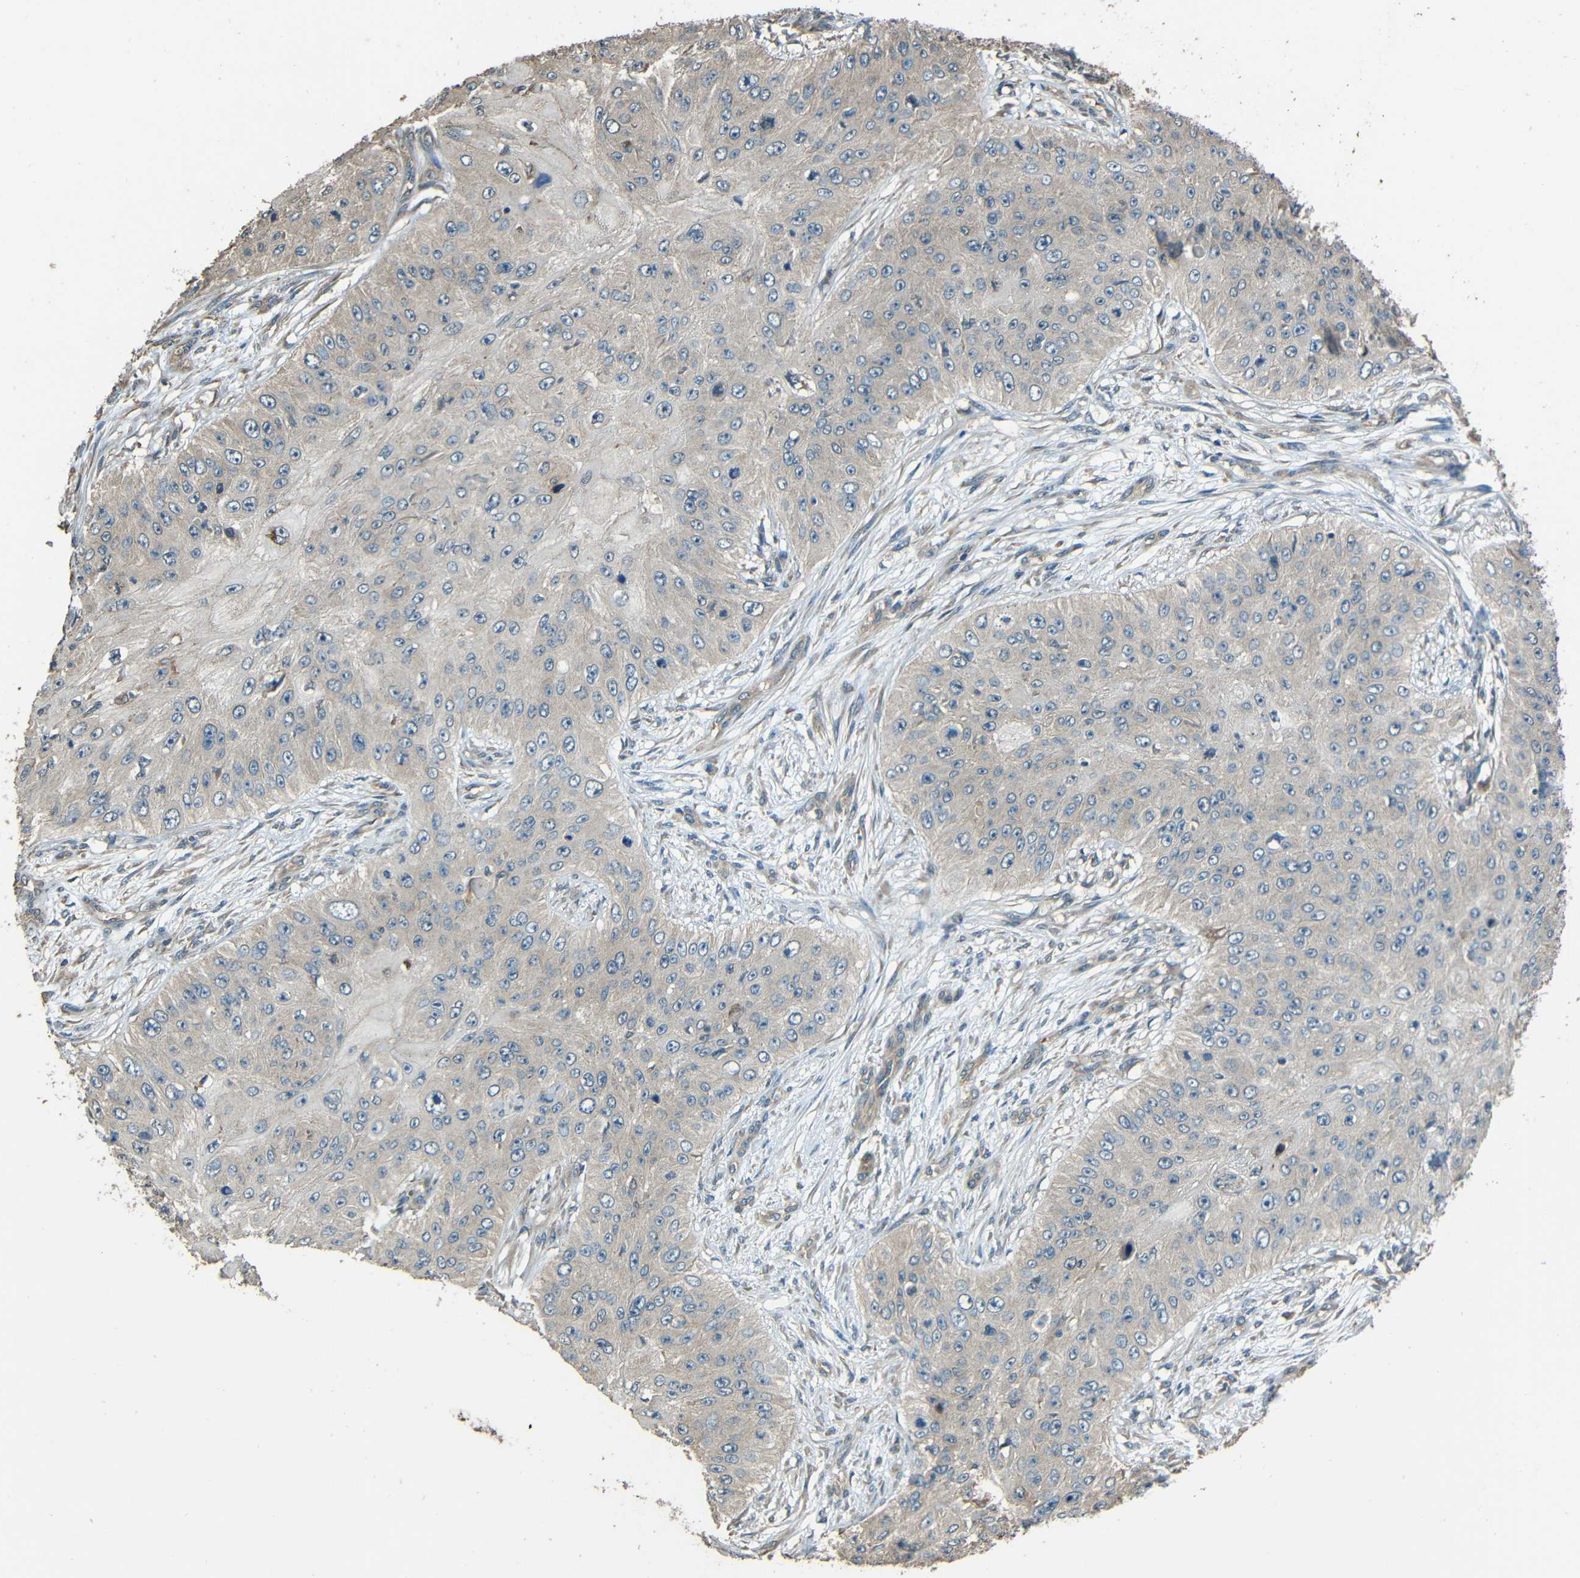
{"staining": {"intensity": "weak", "quantity": "<25%", "location": "cytoplasmic/membranous"}, "tissue": "skin cancer", "cell_type": "Tumor cells", "image_type": "cancer", "snomed": [{"axis": "morphology", "description": "Squamous cell carcinoma, NOS"}, {"axis": "topography", "description": "Skin"}], "caption": "Immunohistochemistry photomicrograph of human skin cancer stained for a protein (brown), which exhibits no expression in tumor cells. Brightfield microscopy of immunohistochemistry (IHC) stained with DAB (3,3'-diaminobenzidine) (brown) and hematoxylin (blue), captured at high magnification.", "gene": "ACACA", "patient": {"sex": "female", "age": 80}}